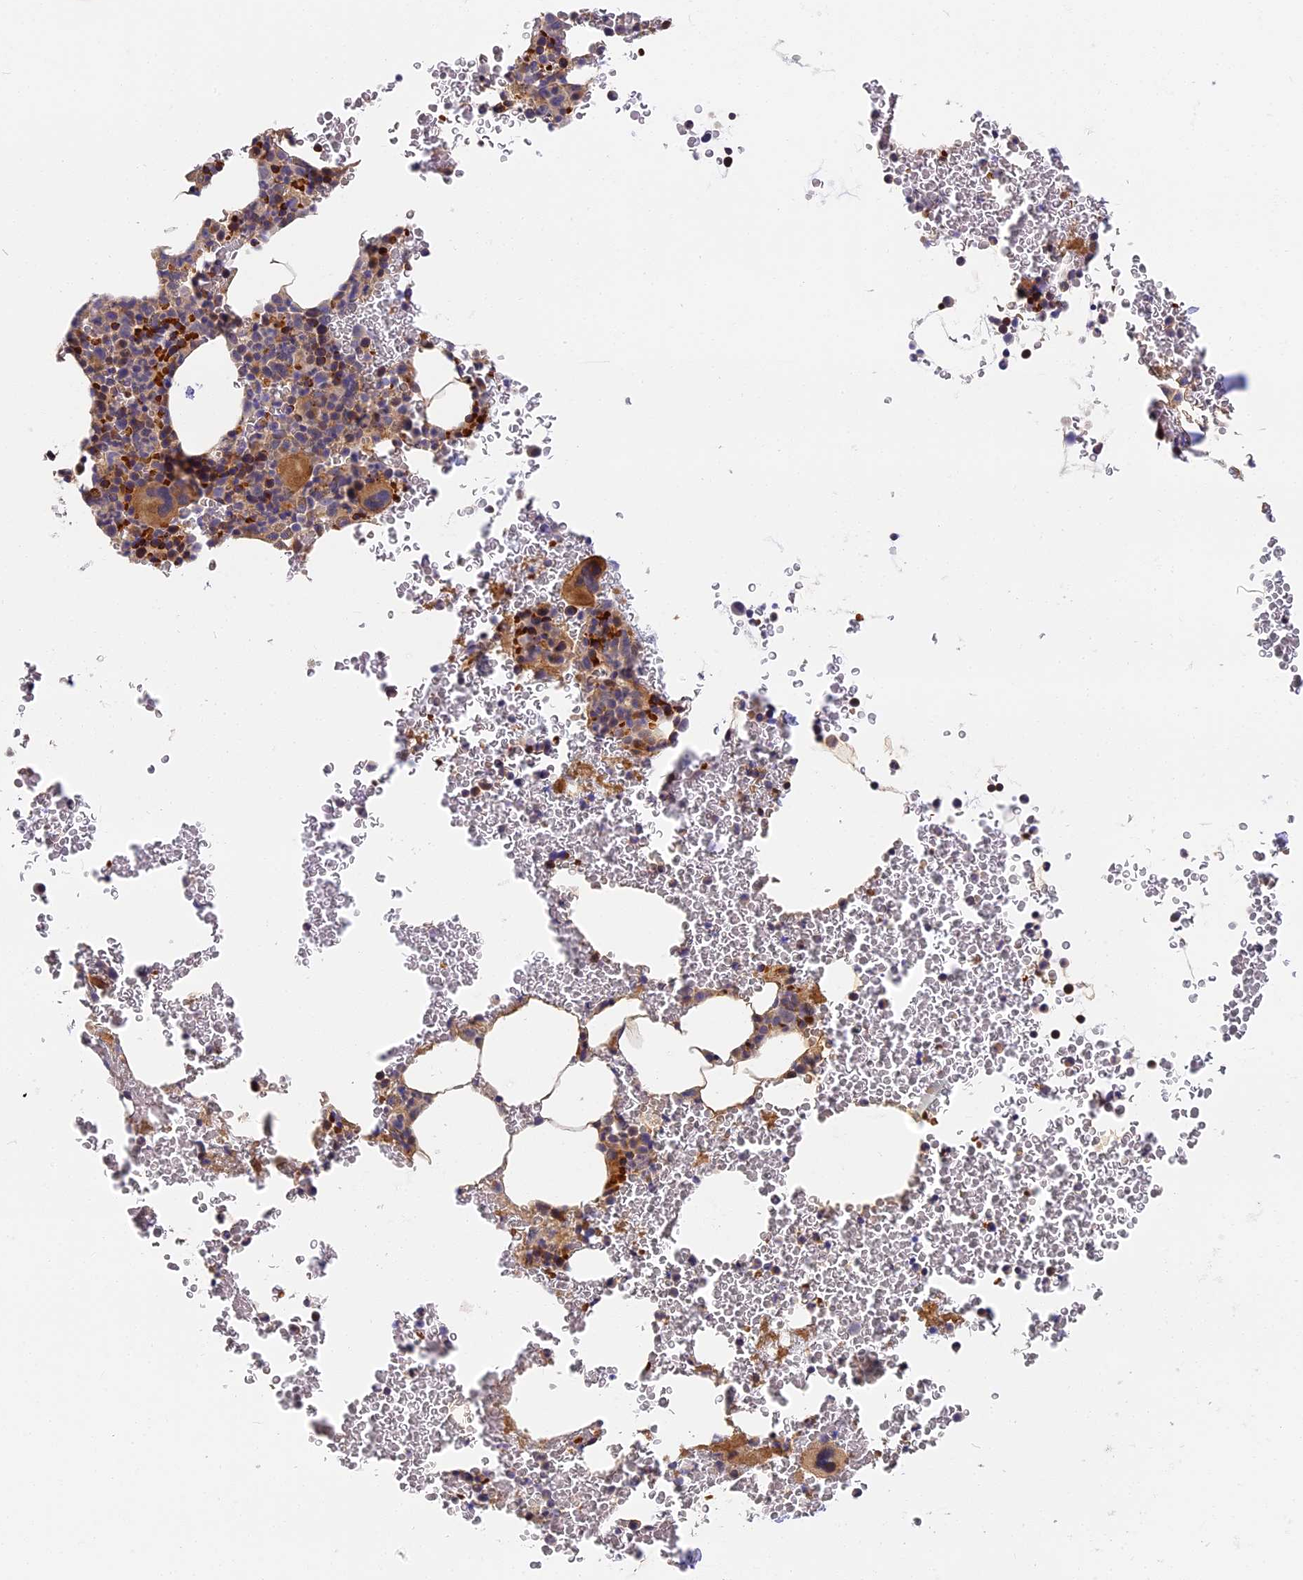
{"staining": {"intensity": "moderate", "quantity": "<25%", "location": "cytoplasmic/membranous"}, "tissue": "bone marrow", "cell_type": "Hematopoietic cells", "image_type": "normal", "snomed": [{"axis": "morphology", "description": "Normal tissue, NOS"}, {"axis": "morphology", "description": "Inflammation, NOS"}, {"axis": "topography", "description": "Bone marrow"}], "caption": "Hematopoietic cells demonstrate moderate cytoplasmic/membranous positivity in approximately <25% of cells in benign bone marrow. (Brightfield microscopy of DAB IHC at high magnification).", "gene": "MISP3", "patient": {"sex": "female", "age": 78}}